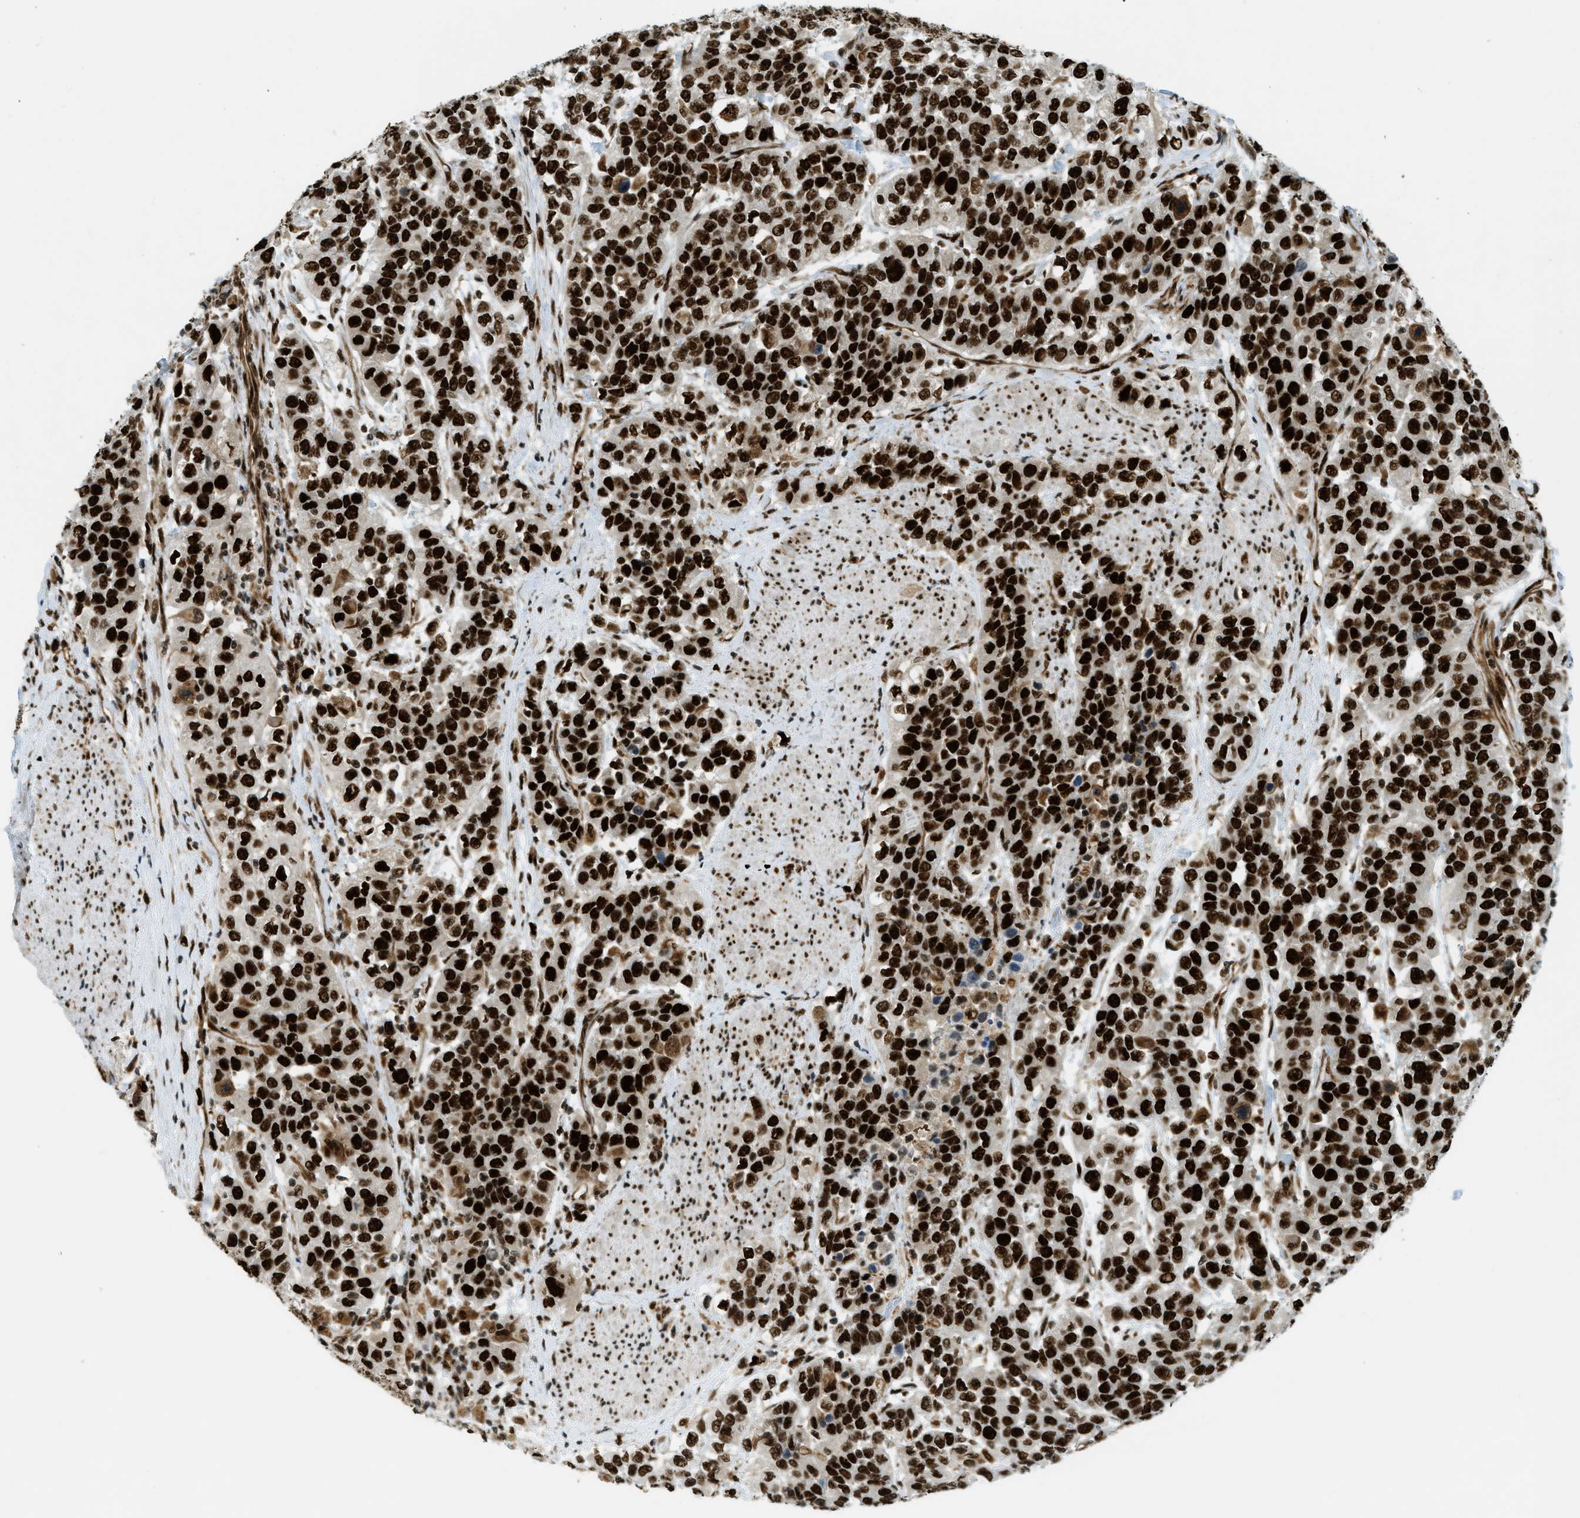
{"staining": {"intensity": "strong", "quantity": ">75%", "location": "nuclear"}, "tissue": "urothelial cancer", "cell_type": "Tumor cells", "image_type": "cancer", "snomed": [{"axis": "morphology", "description": "Urothelial carcinoma, High grade"}, {"axis": "topography", "description": "Urinary bladder"}], "caption": "Immunohistochemical staining of human urothelial cancer reveals strong nuclear protein expression in approximately >75% of tumor cells.", "gene": "ZFR", "patient": {"sex": "female", "age": 80}}